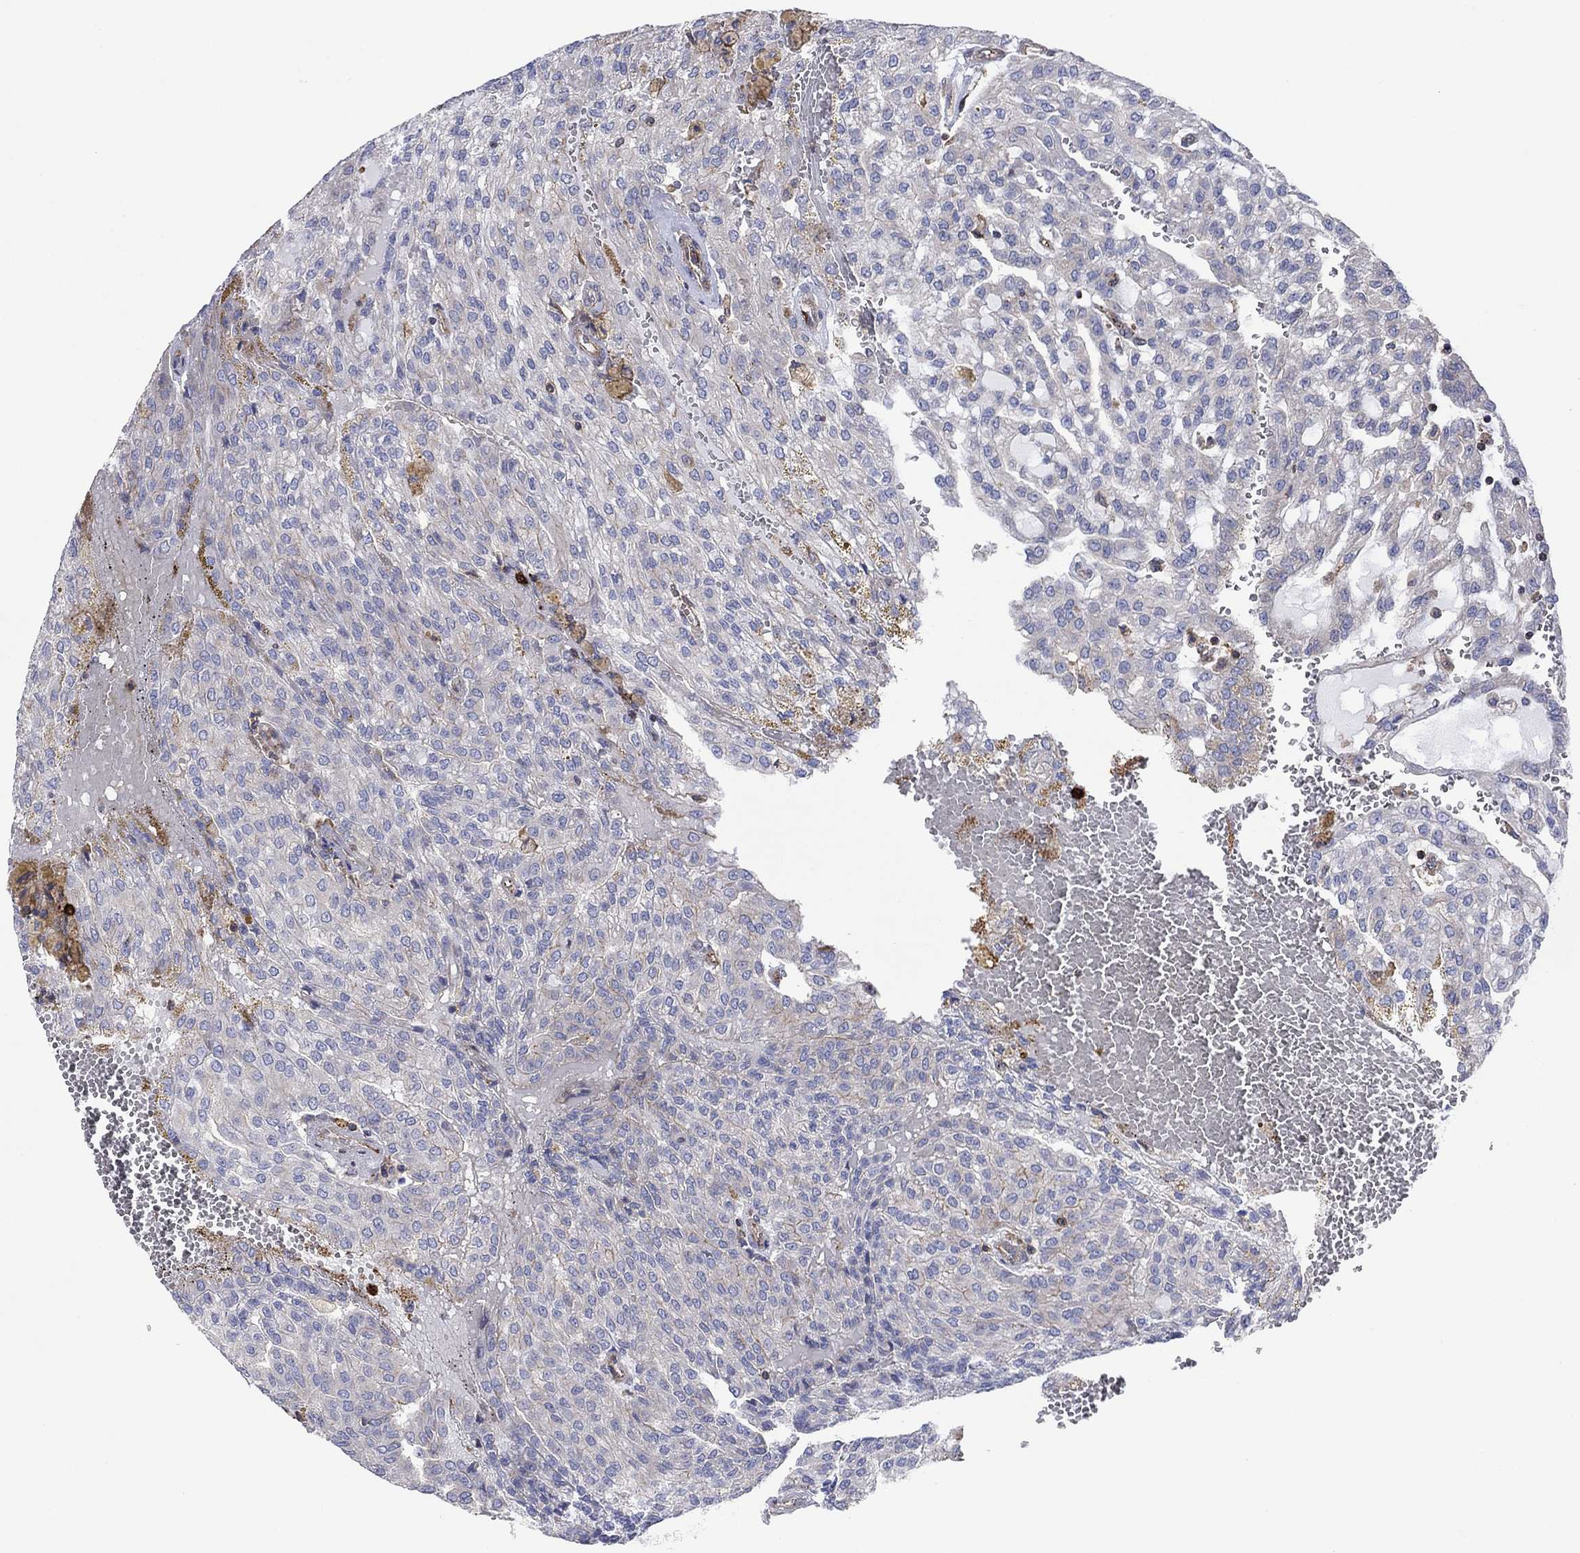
{"staining": {"intensity": "moderate", "quantity": "<25%", "location": "cytoplasmic/membranous"}, "tissue": "renal cancer", "cell_type": "Tumor cells", "image_type": "cancer", "snomed": [{"axis": "morphology", "description": "Adenocarcinoma, NOS"}, {"axis": "topography", "description": "Kidney"}], "caption": "Protein staining of renal cancer tissue exhibits moderate cytoplasmic/membranous positivity in about <25% of tumor cells. The staining was performed using DAB (3,3'-diaminobenzidine), with brown indicating positive protein expression. Nuclei are stained blue with hematoxylin.", "gene": "PAG1", "patient": {"sex": "male", "age": 63}}